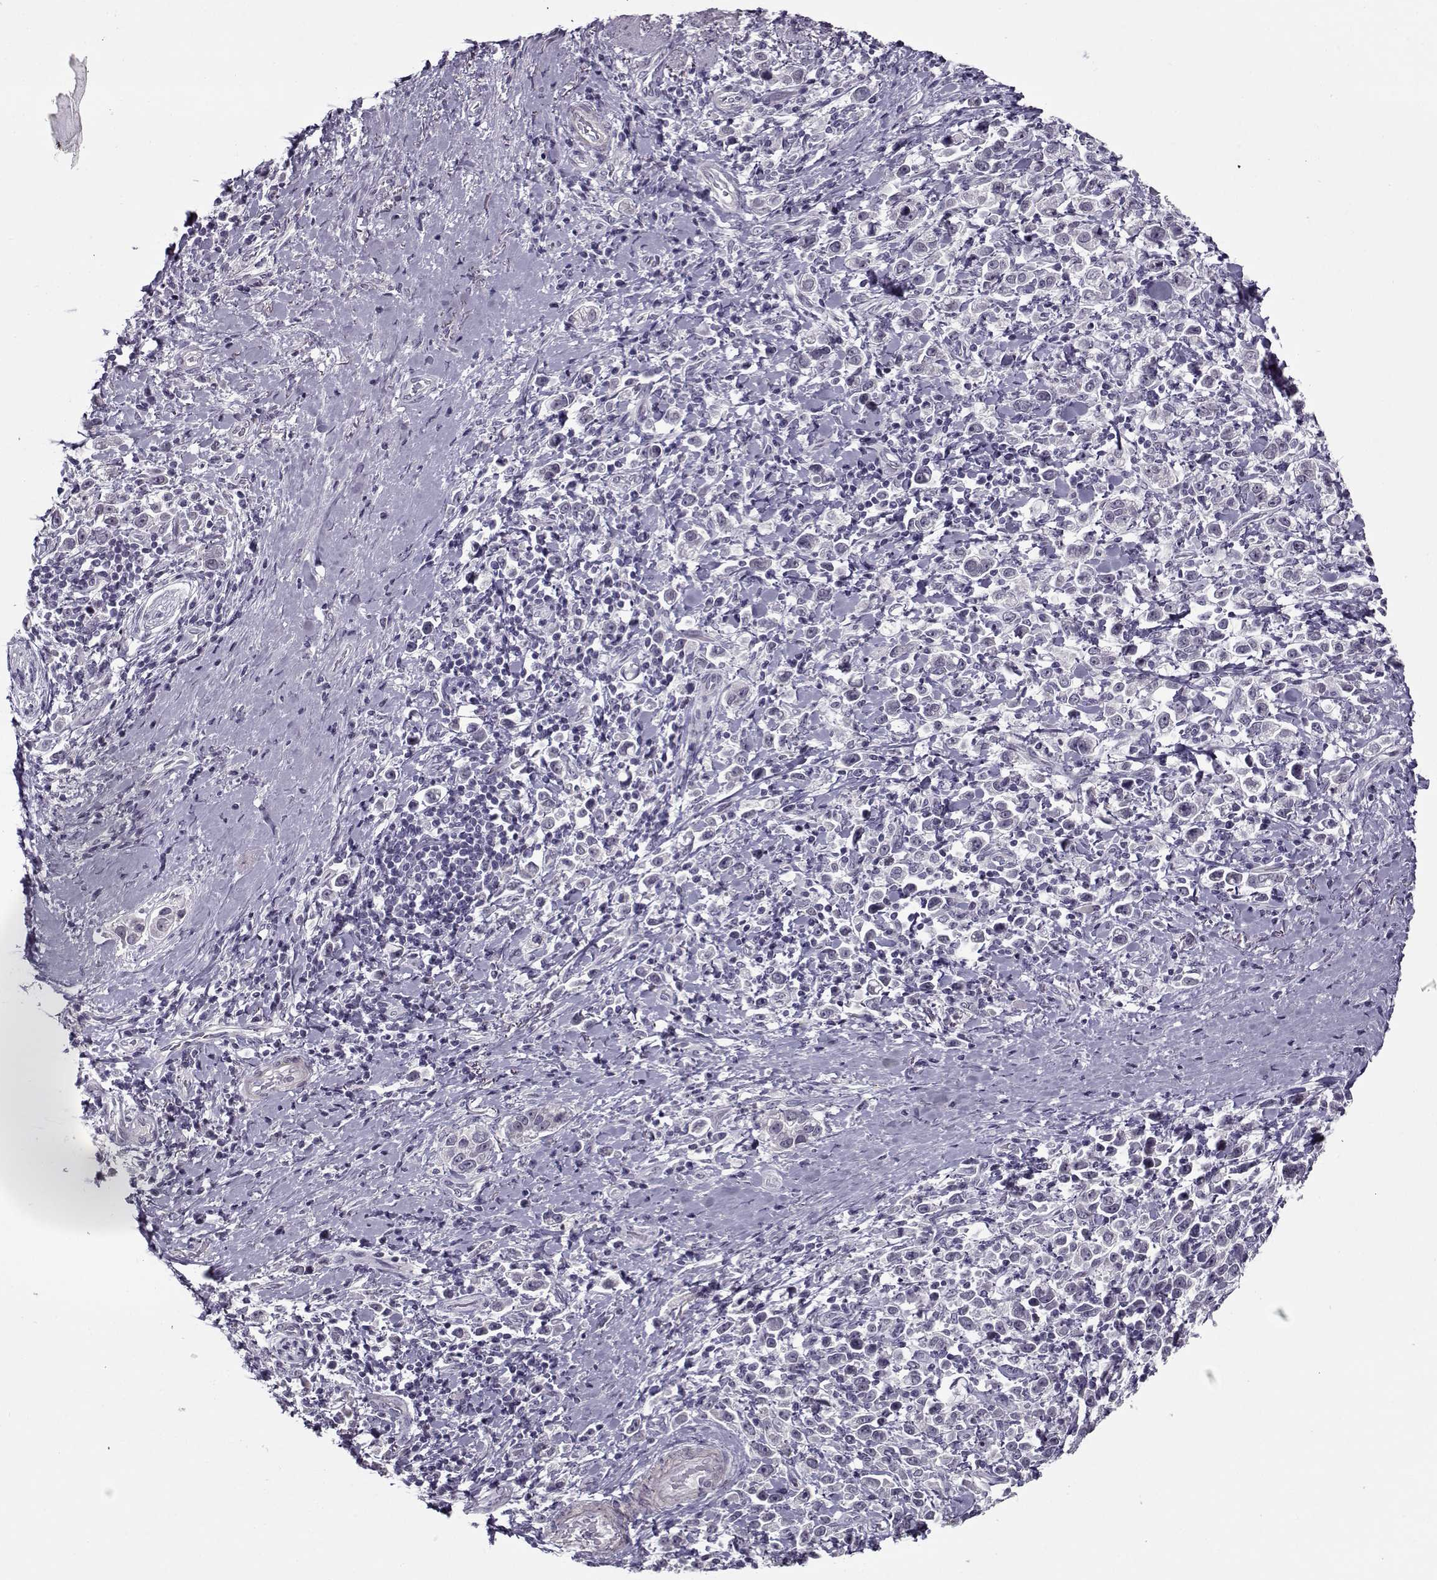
{"staining": {"intensity": "negative", "quantity": "none", "location": "none"}, "tissue": "stomach cancer", "cell_type": "Tumor cells", "image_type": "cancer", "snomed": [{"axis": "morphology", "description": "Adenocarcinoma, NOS"}, {"axis": "topography", "description": "Stomach"}], "caption": "Immunohistochemical staining of human stomach adenocarcinoma shows no significant staining in tumor cells.", "gene": "CIBAR1", "patient": {"sex": "male", "age": 93}}